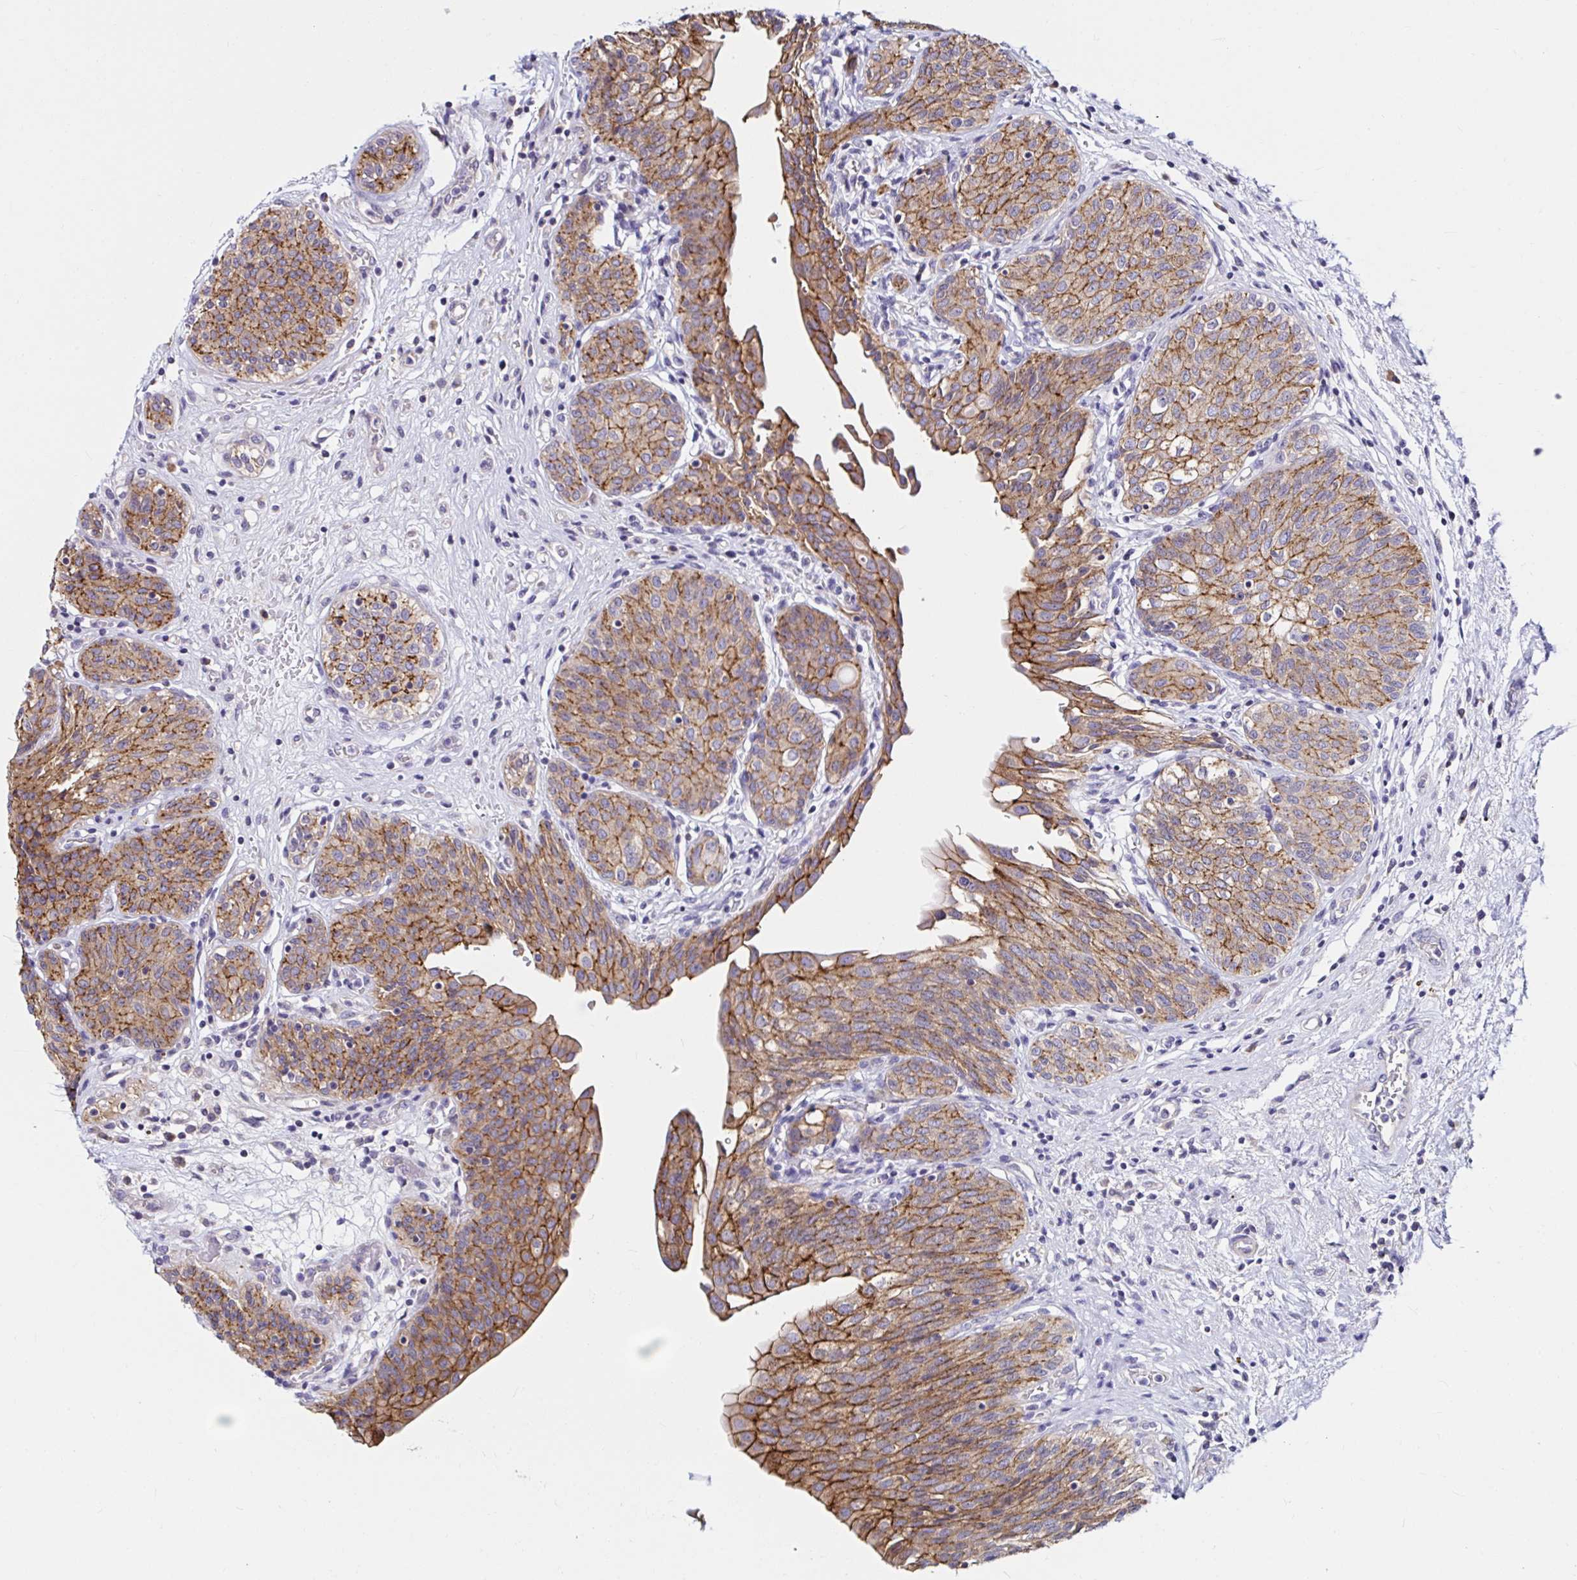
{"staining": {"intensity": "moderate", "quantity": ">75%", "location": "cytoplasmic/membranous"}, "tissue": "urinary bladder", "cell_type": "Urothelial cells", "image_type": "normal", "snomed": [{"axis": "morphology", "description": "Normal tissue, NOS"}, {"axis": "topography", "description": "Urinary bladder"}], "caption": "Protein staining of benign urinary bladder reveals moderate cytoplasmic/membranous positivity in approximately >75% of urothelial cells. (DAB (3,3'-diaminobenzidine) IHC with brightfield microscopy, high magnification).", "gene": "VSIG2", "patient": {"sex": "male", "age": 68}}